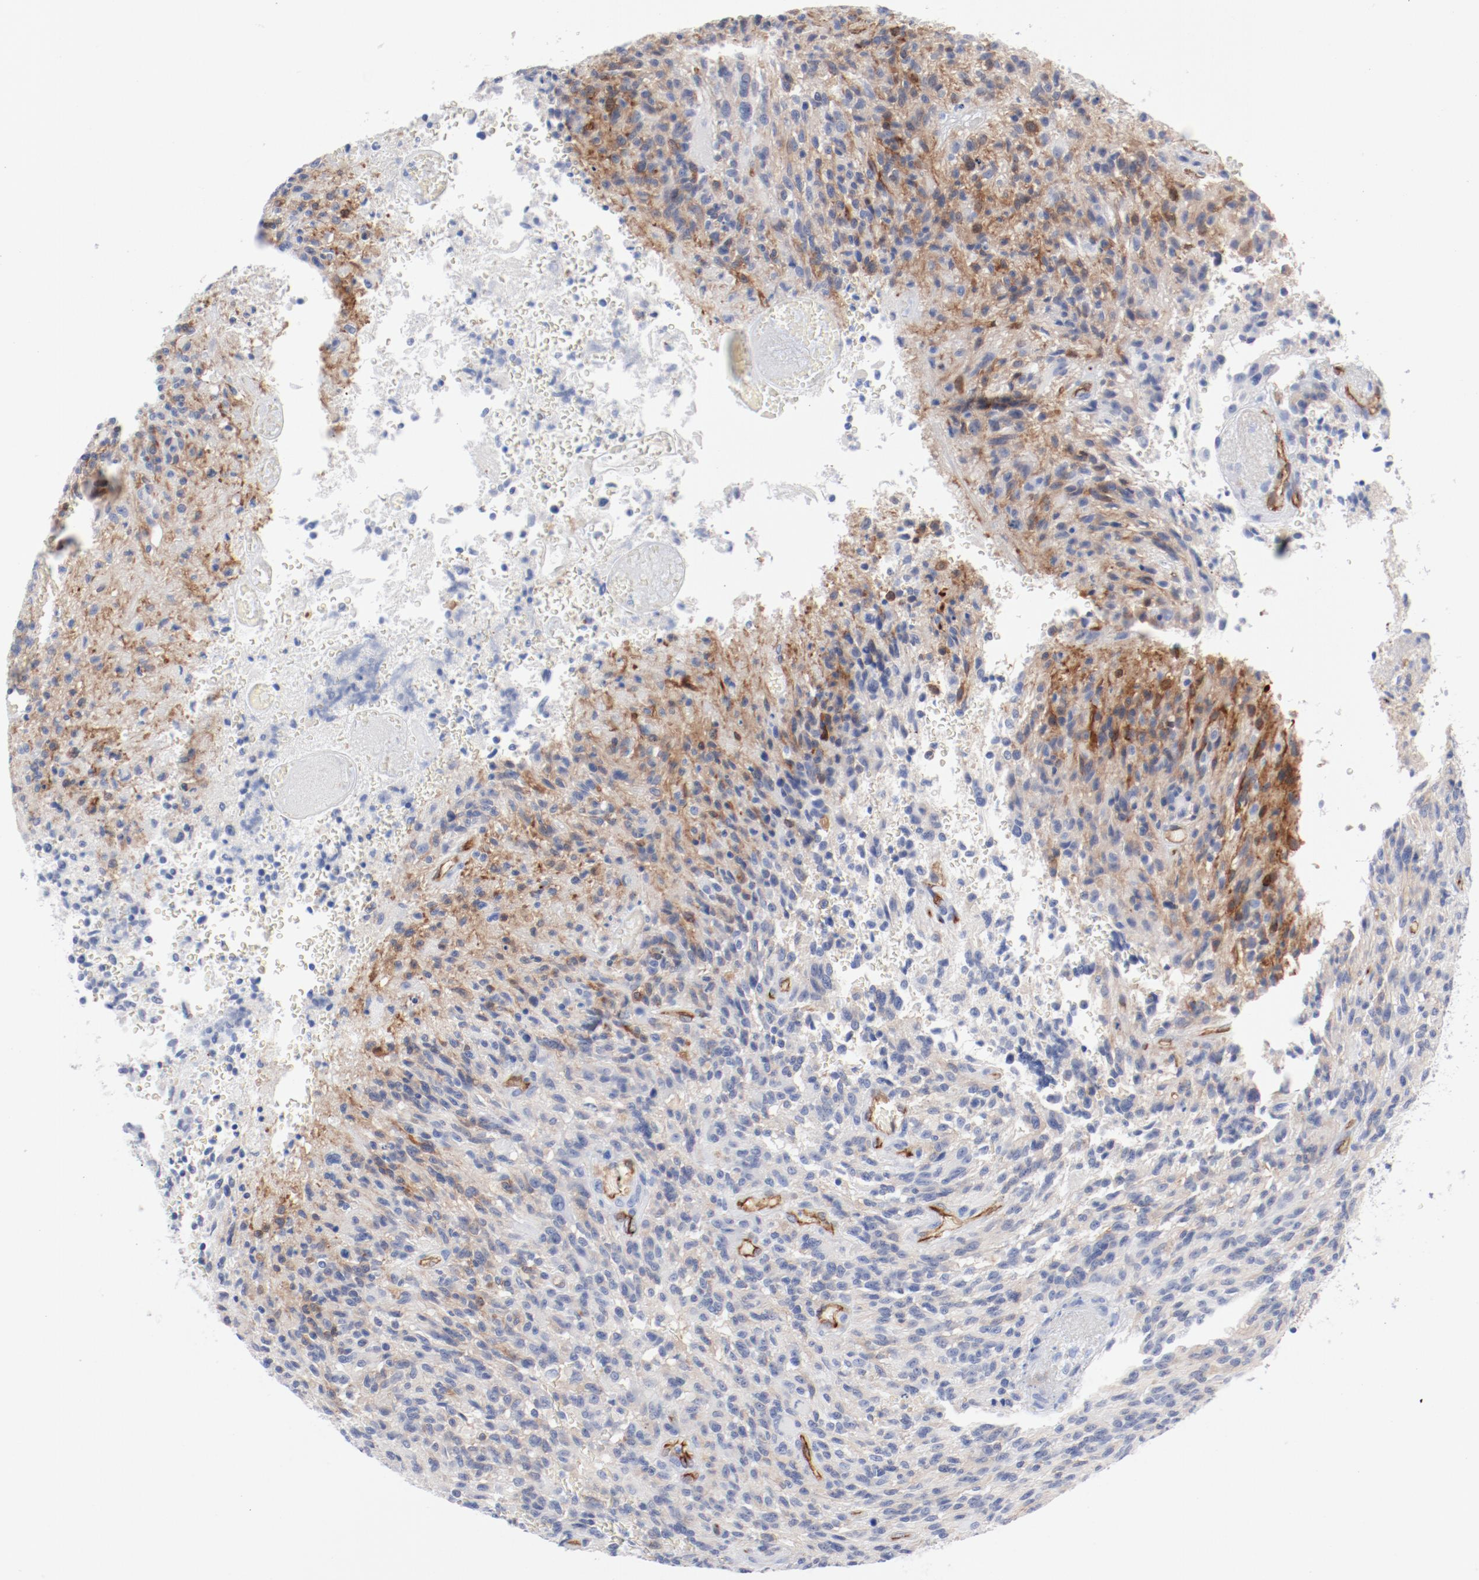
{"staining": {"intensity": "weak", "quantity": "25%-75%", "location": "cytoplasmic/membranous"}, "tissue": "glioma", "cell_type": "Tumor cells", "image_type": "cancer", "snomed": [{"axis": "morphology", "description": "Normal tissue, NOS"}, {"axis": "morphology", "description": "Glioma, malignant, High grade"}, {"axis": "topography", "description": "Cerebral cortex"}], "caption": "Weak cytoplasmic/membranous expression is present in approximately 25%-75% of tumor cells in malignant glioma (high-grade). Using DAB (3,3'-diaminobenzidine) (brown) and hematoxylin (blue) stains, captured at high magnification using brightfield microscopy.", "gene": "SHANK3", "patient": {"sex": "male", "age": 56}}